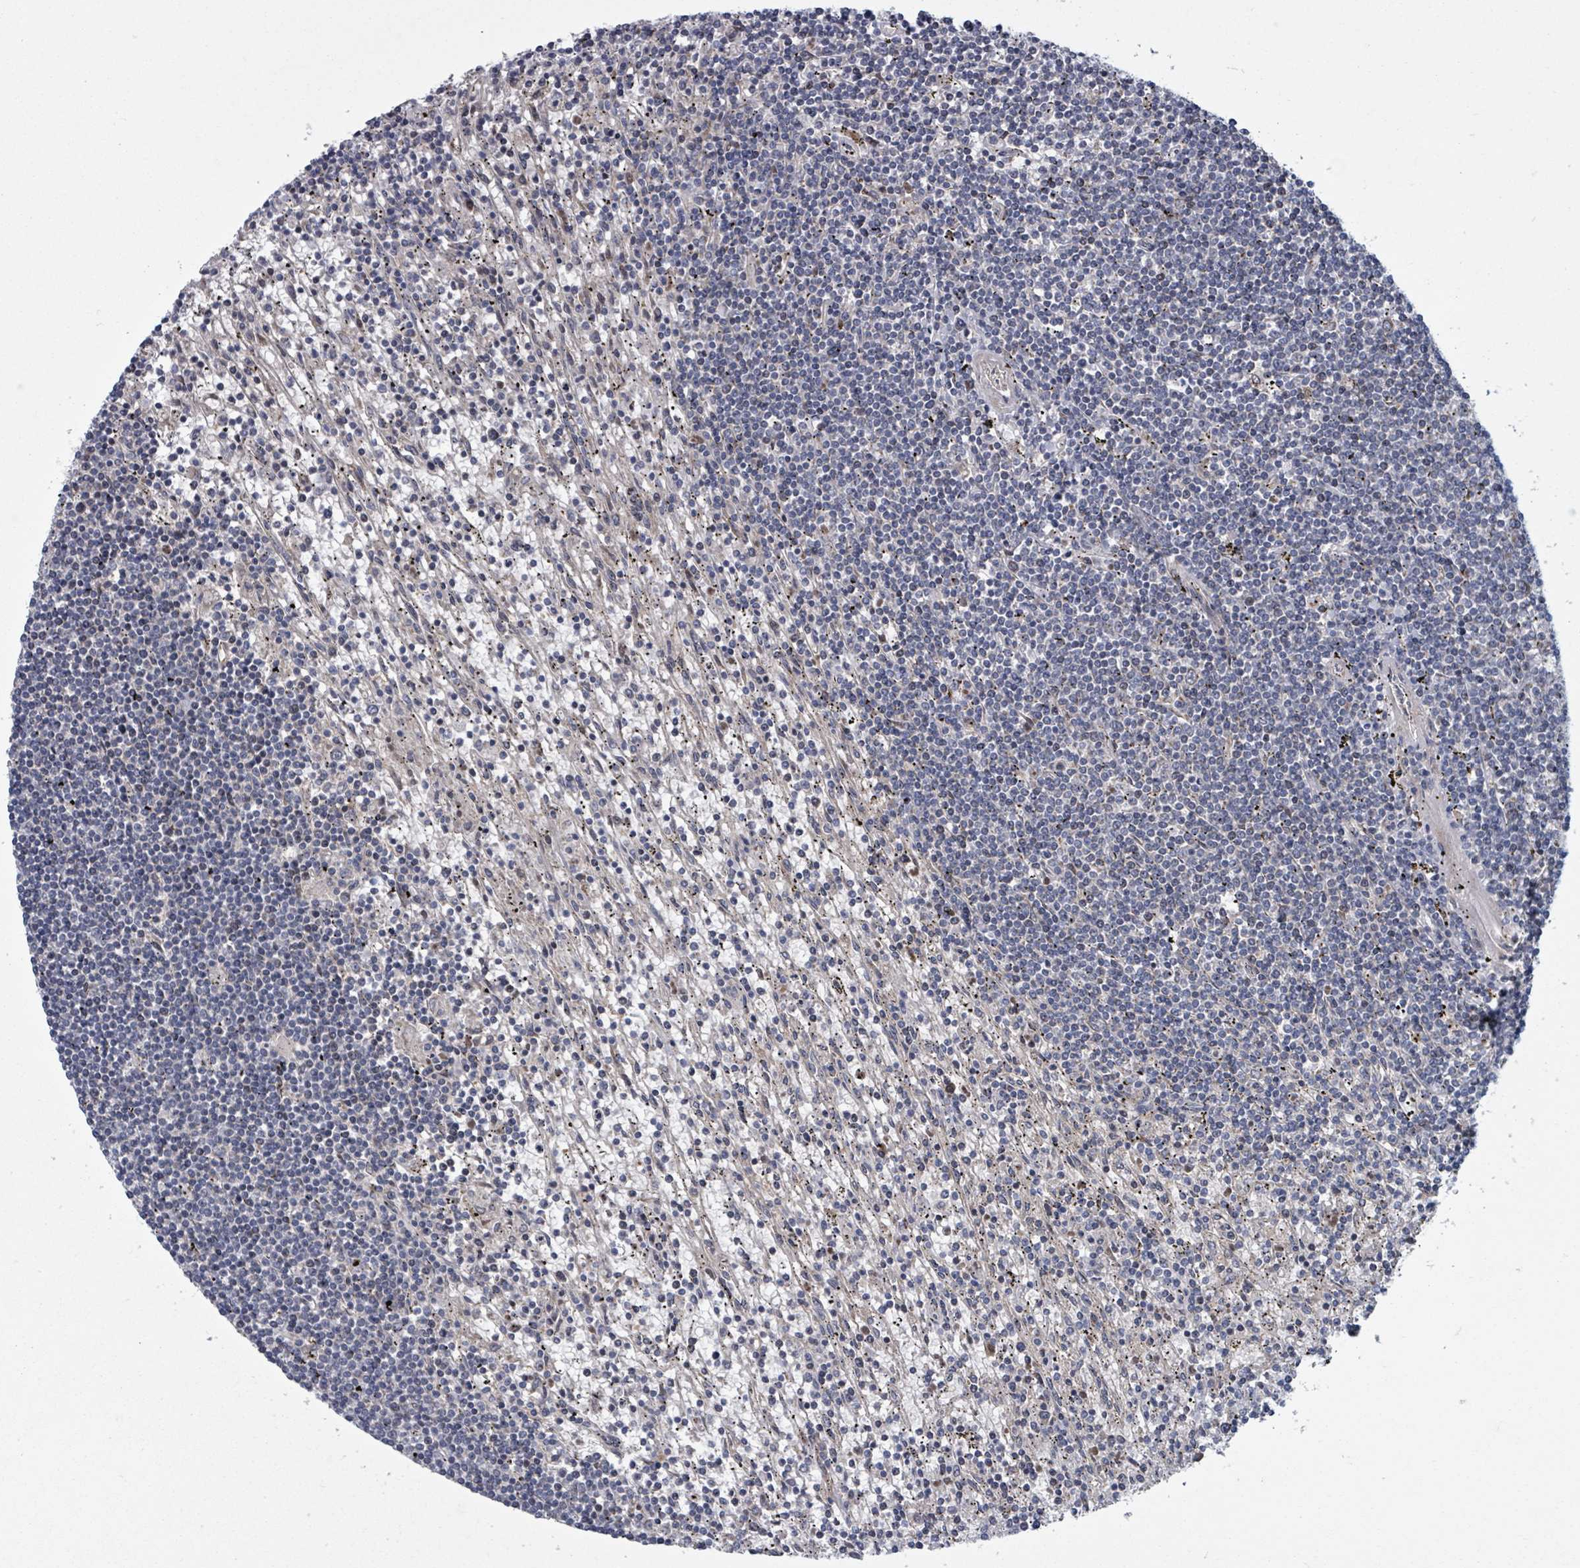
{"staining": {"intensity": "negative", "quantity": "none", "location": "none"}, "tissue": "lymphoma", "cell_type": "Tumor cells", "image_type": "cancer", "snomed": [{"axis": "morphology", "description": "Malignant lymphoma, non-Hodgkin's type, Low grade"}, {"axis": "topography", "description": "Spleen"}], "caption": "Low-grade malignant lymphoma, non-Hodgkin's type stained for a protein using immunohistochemistry (IHC) exhibits no staining tumor cells.", "gene": "FKBP1A", "patient": {"sex": "male", "age": 76}}